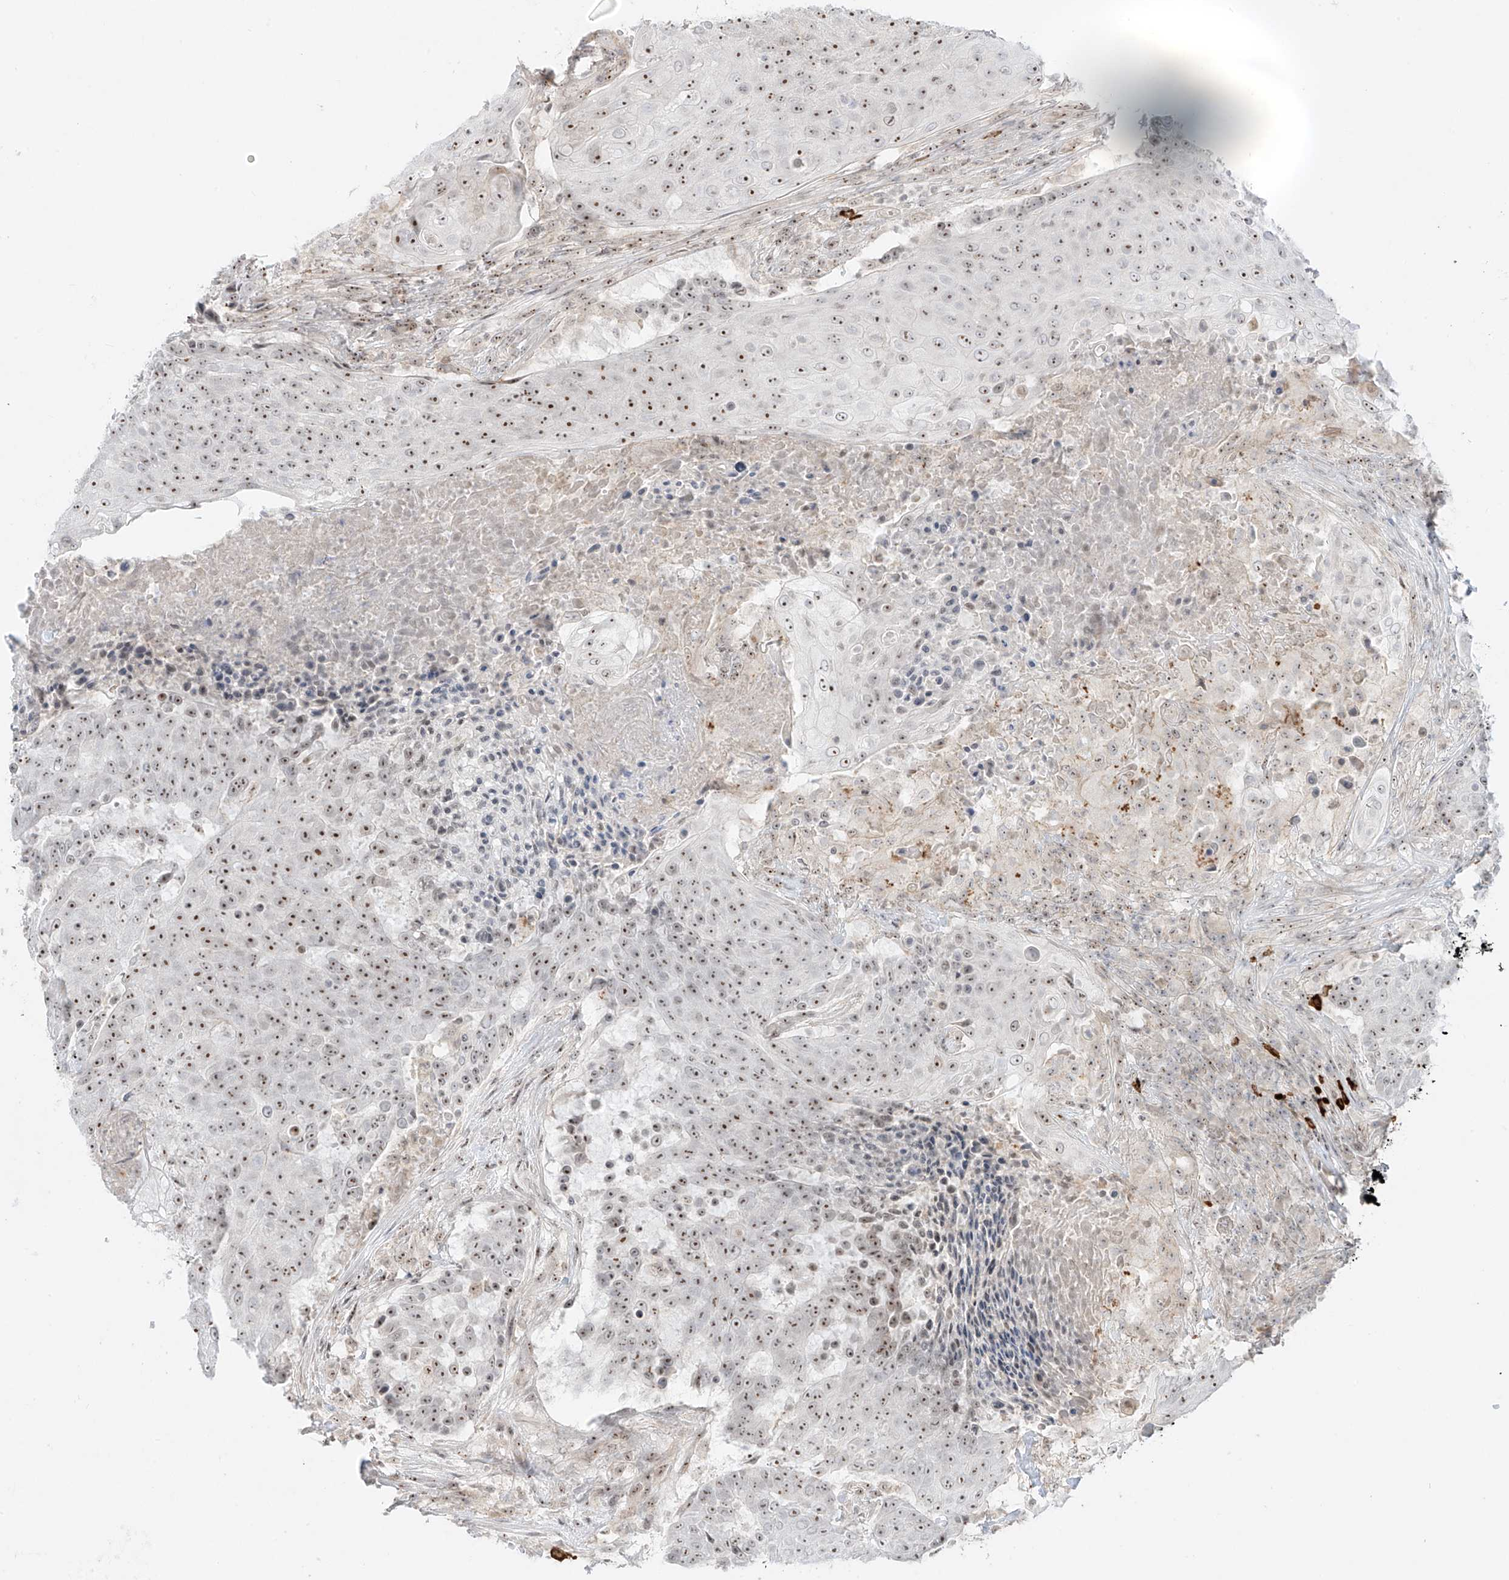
{"staining": {"intensity": "moderate", "quantity": ">75%", "location": "nuclear"}, "tissue": "urothelial cancer", "cell_type": "Tumor cells", "image_type": "cancer", "snomed": [{"axis": "morphology", "description": "Urothelial carcinoma, High grade"}, {"axis": "topography", "description": "Urinary bladder"}], "caption": "Immunohistochemistry (IHC) (DAB (3,3'-diaminobenzidine)) staining of high-grade urothelial carcinoma displays moderate nuclear protein positivity in approximately >75% of tumor cells.", "gene": "ZNF512", "patient": {"sex": "female", "age": 63}}